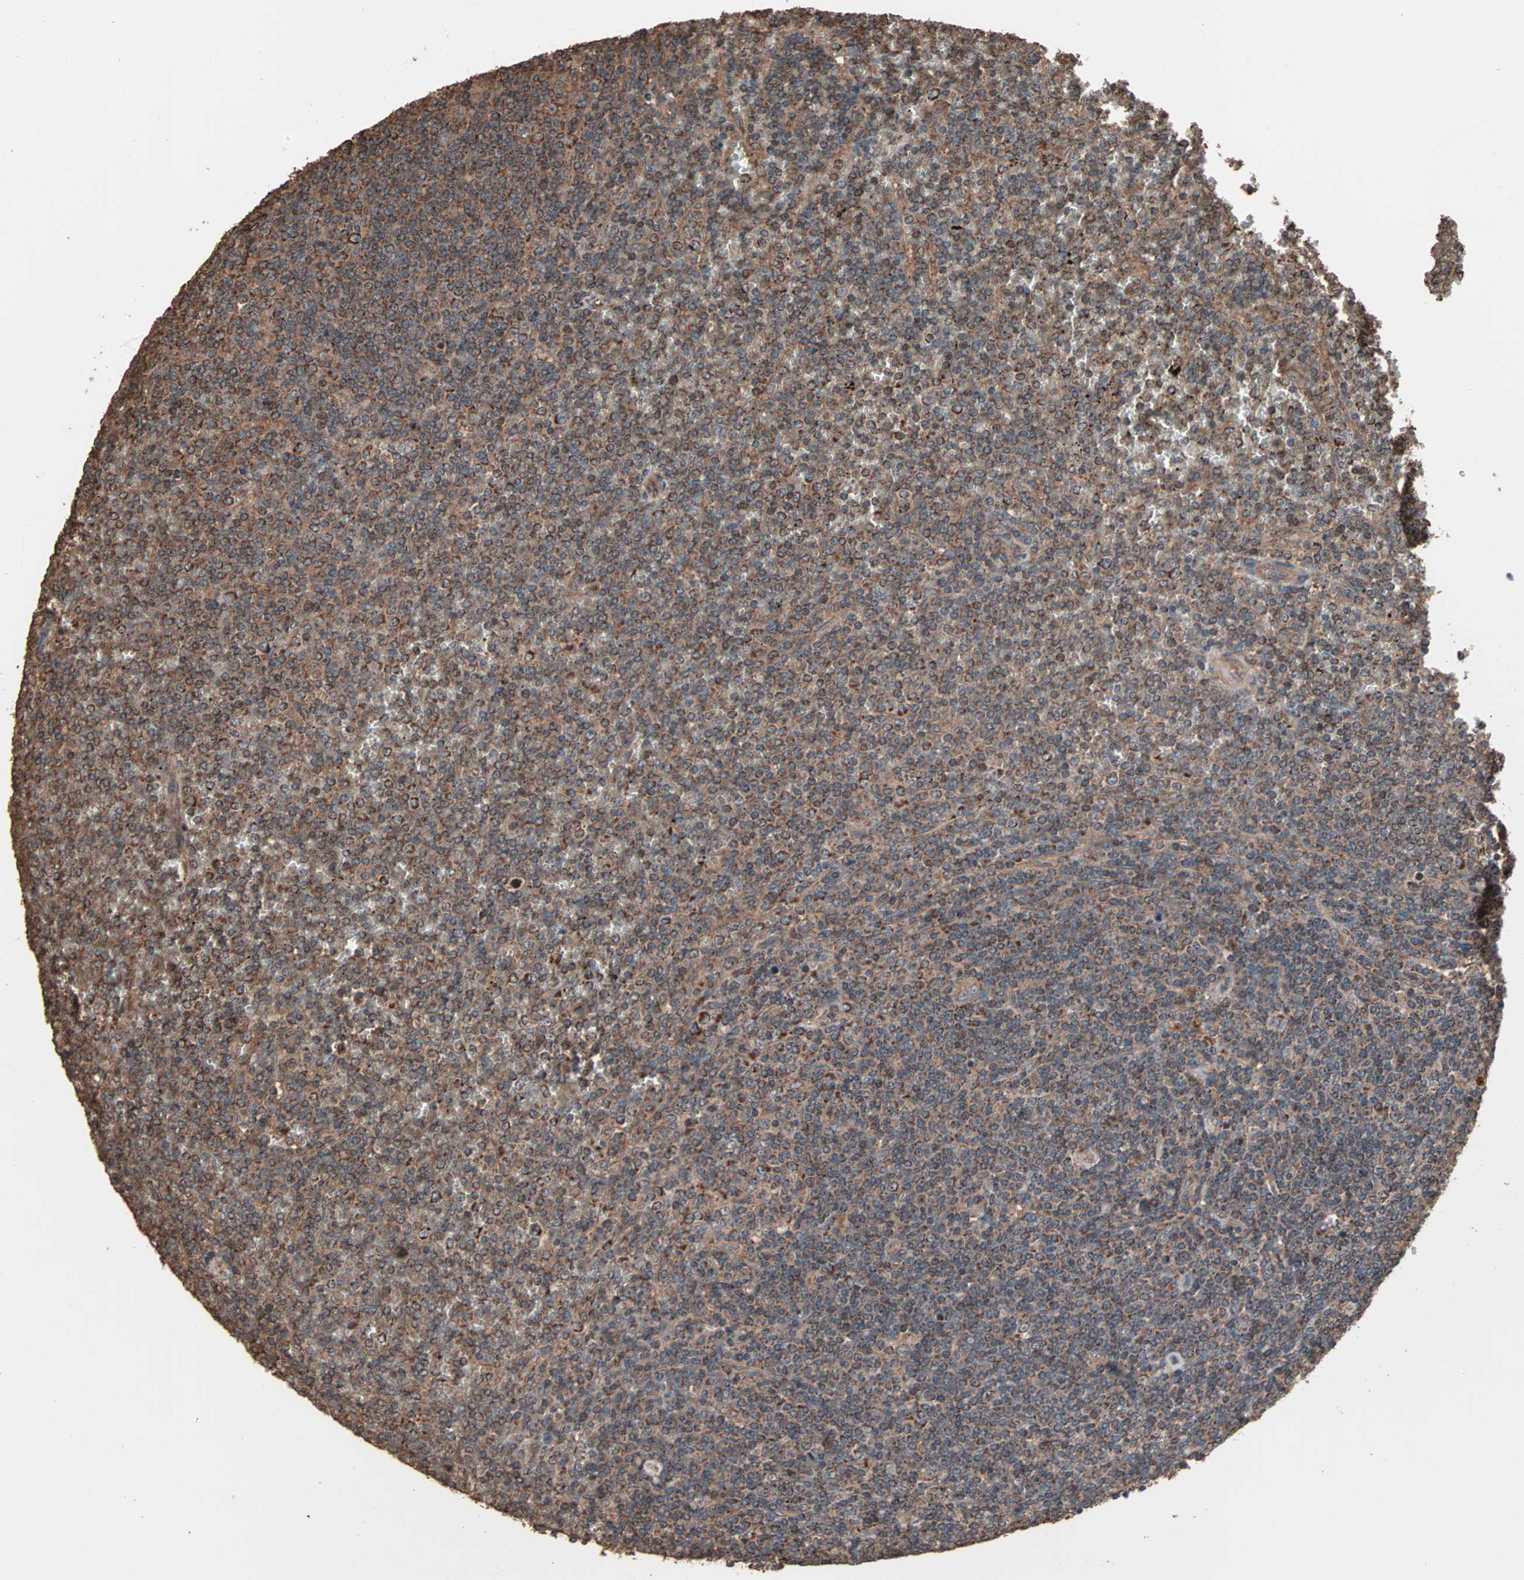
{"staining": {"intensity": "moderate", "quantity": ">75%", "location": "cytoplasmic/membranous"}, "tissue": "lymphoma", "cell_type": "Tumor cells", "image_type": "cancer", "snomed": [{"axis": "morphology", "description": "Malignant lymphoma, non-Hodgkin's type, Low grade"}, {"axis": "topography", "description": "Spleen"}], "caption": "Immunohistochemistry (IHC) of lymphoma exhibits medium levels of moderate cytoplasmic/membranous expression in about >75% of tumor cells. The staining is performed using DAB brown chromogen to label protein expression. The nuclei are counter-stained blue using hematoxylin.", "gene": "MRPL2", "patient": {"sex": "female", "age": 19}}